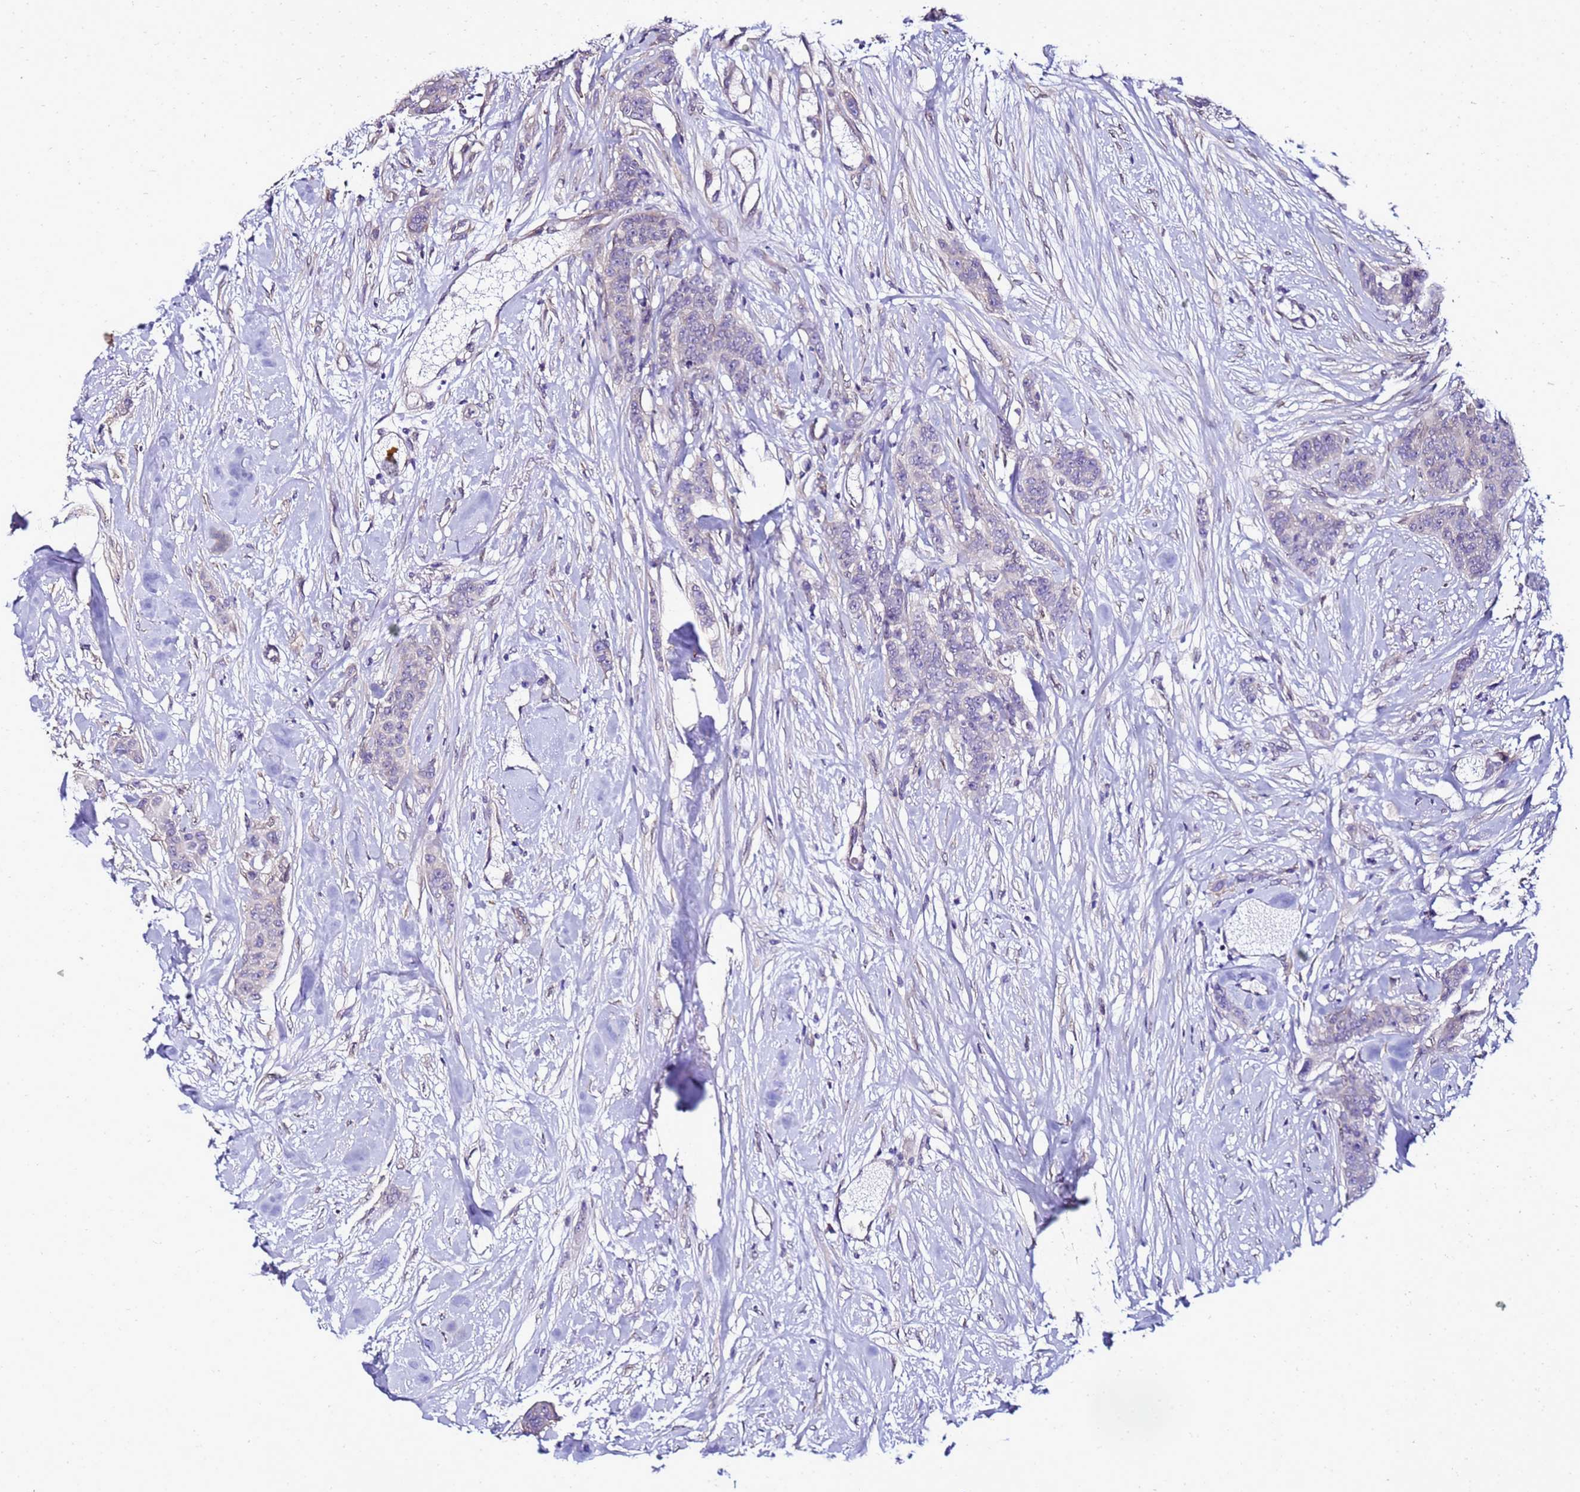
{"staining": {"intensity": "negative", "quantity": "none", "location": "none"}, "tissue": "breast cancer", "cell_type": "Tumor cells", "image_type": "cancer", "snomed": [{"axis": "morphology", "description": "Duct carcinoma"}, {"axis": "topography", "description": "Breast"}], "caption": "Immunohistochemical staining of breast cancer (invasive ductal carcinoma) exhibits no significant expression in tumor cells. The staining is performed using DAB brown chromogen with nuclei counter-stained in using hematoxylin.", "gene": "FAM166B", "patient": {"sex": "female", "age": 40}}